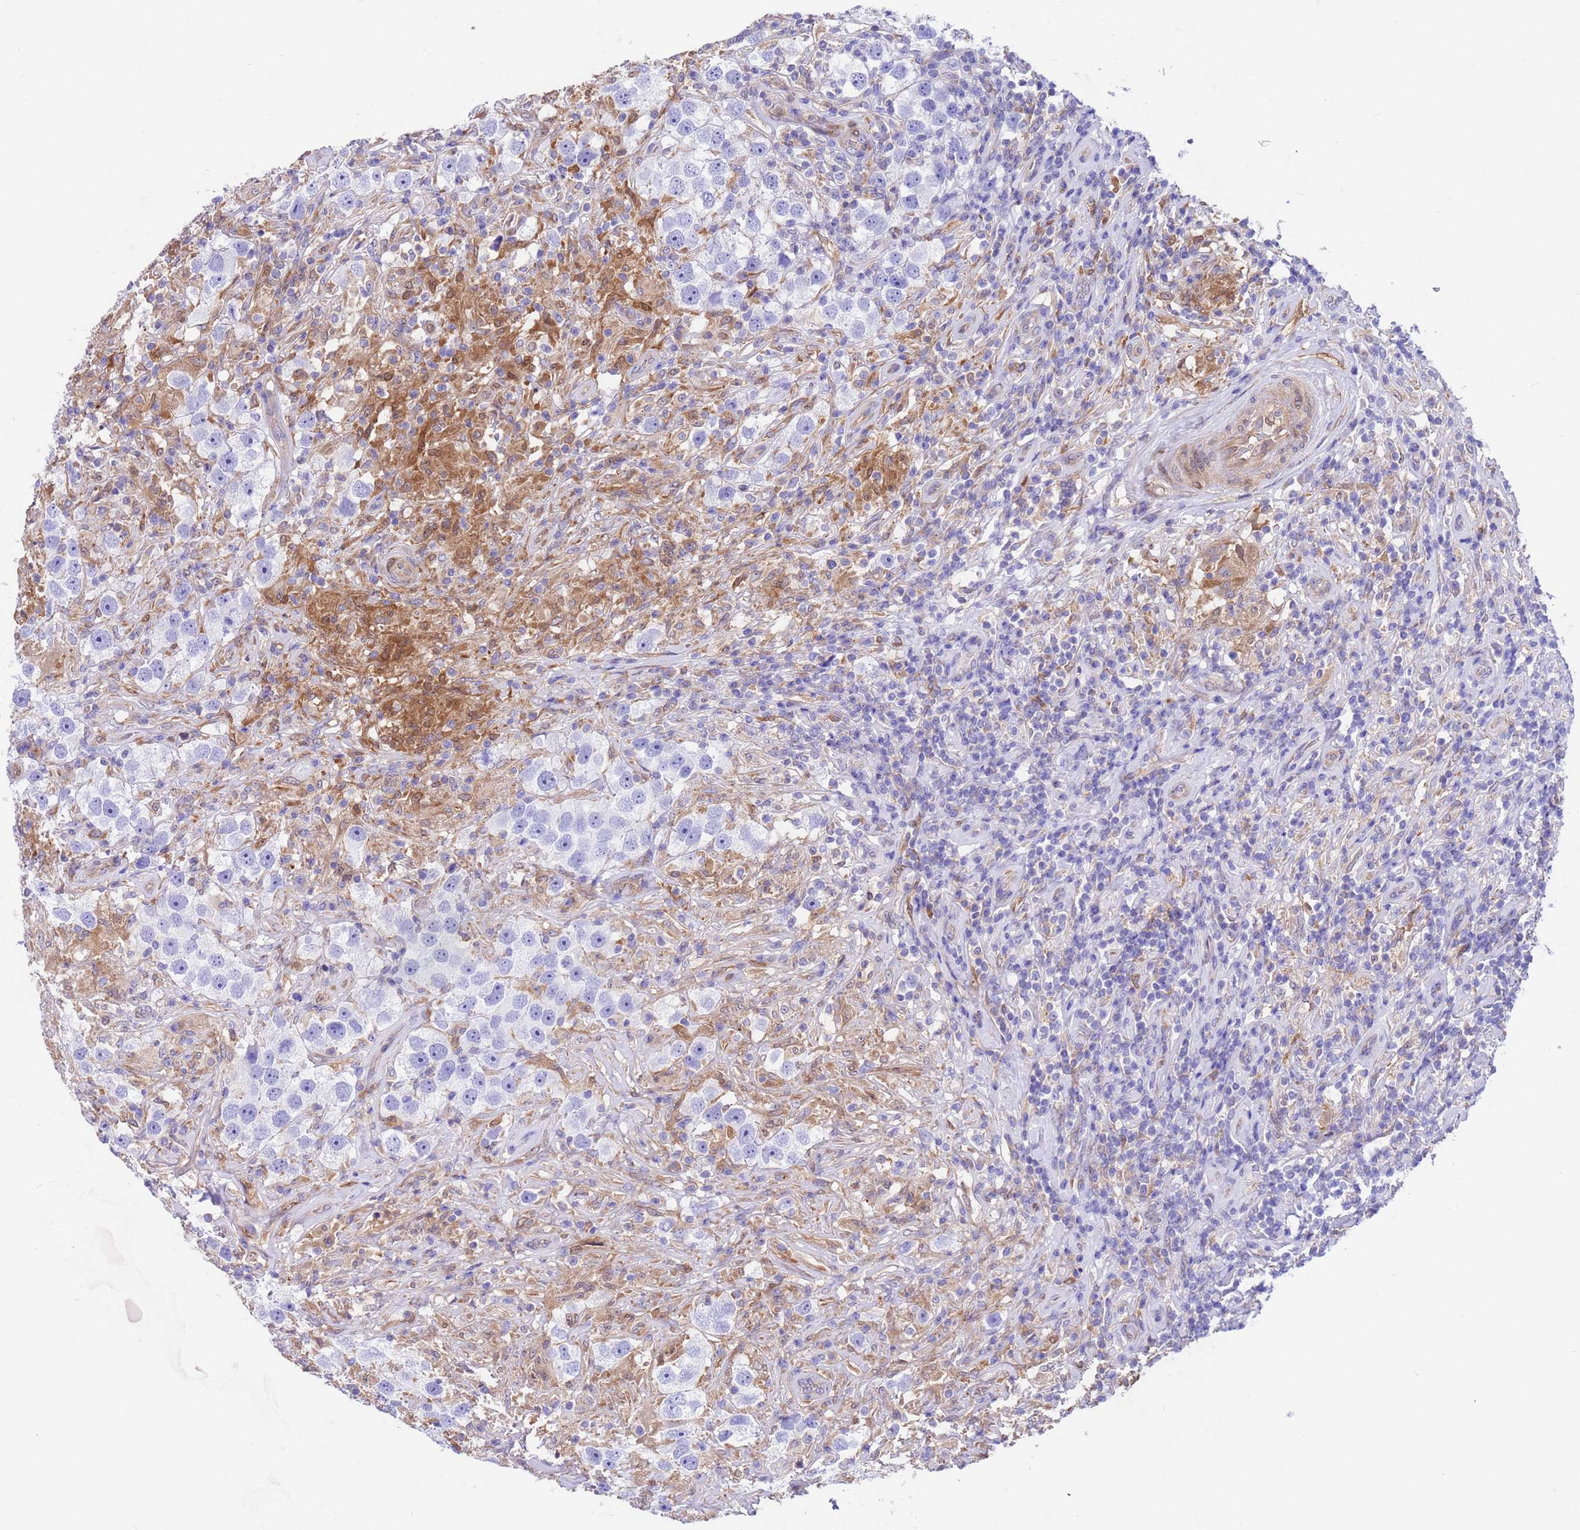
{"staining": {"intensity": "negative", "quantity": "none", "location": "none"}, "tissue": "testis cancer", "cell_type": "Tumor cells", "image_type": "cancer", "snomed": [{"axis": "morphology", "description": "Seminoma, NOS"}, {"axis": "topography", "description": "Testis"}], "caption": "This image is of testis seminoma stained with immunohistochemistry (IHC) to label a protein in brown with the nuclei are counter-stained blue. There is no expression in tumor cells.", "gene": "C6orf47", "patient": {"sex": "male", "age": 49}}